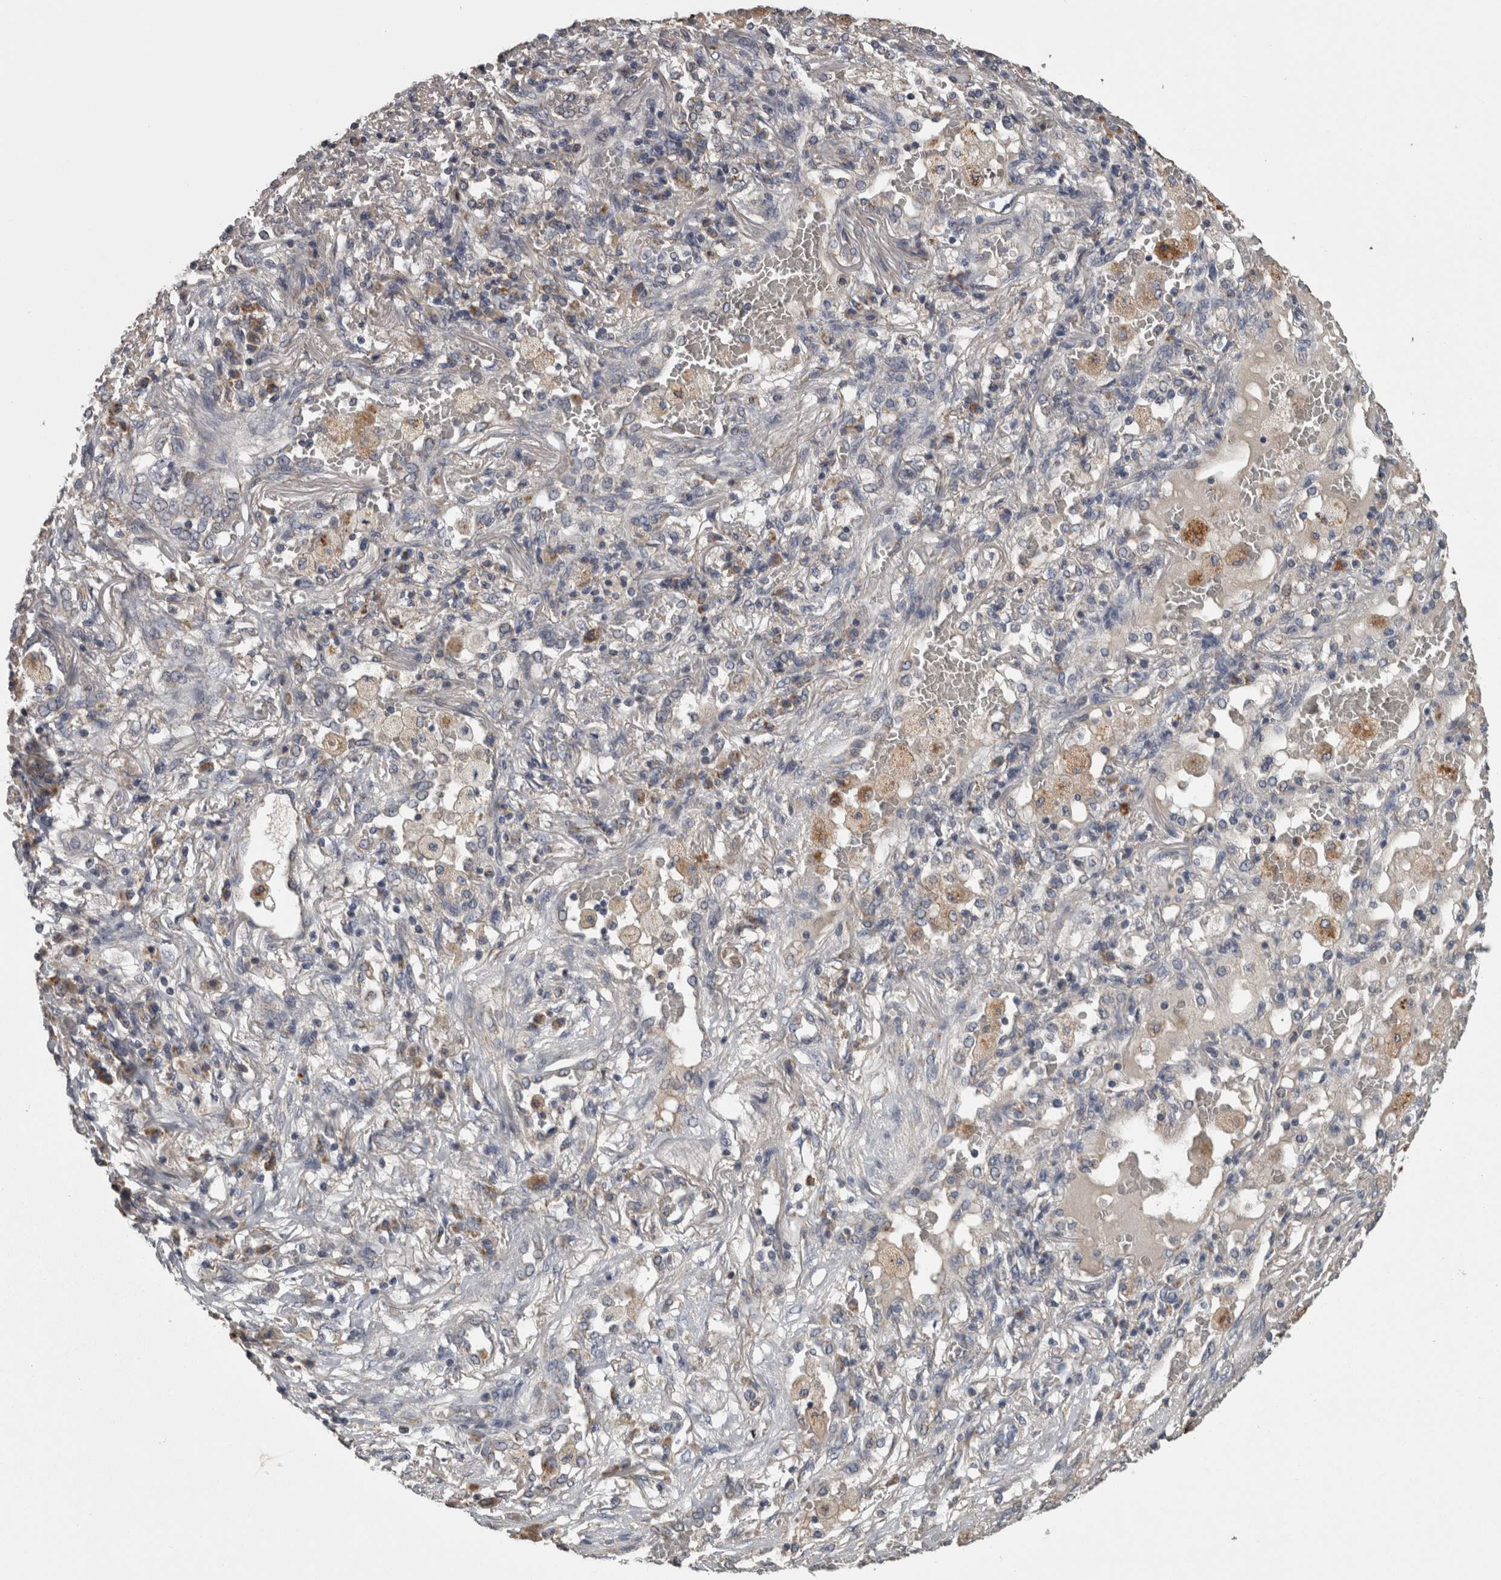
{"staining": {"intensity": "negative", "quantity": "none", "location": "none"}, "tissue": "lung cancer", "cell_type": "Tumor cells", "image_type": "cancer", "snomed": [{"axis": "morphology", "description": "Squamous cell carcinoma, NOS"}, {"axis": "topography", "description": "Lung"}], "caption": "High power microscopy image of an immunohistochemistry (IHC) image of lung cancer (squamous cell carcinoma), revealing no significant staining in tumor cells.", "gene": "FRK", "patient": {"sex": "male", "age": 61}}